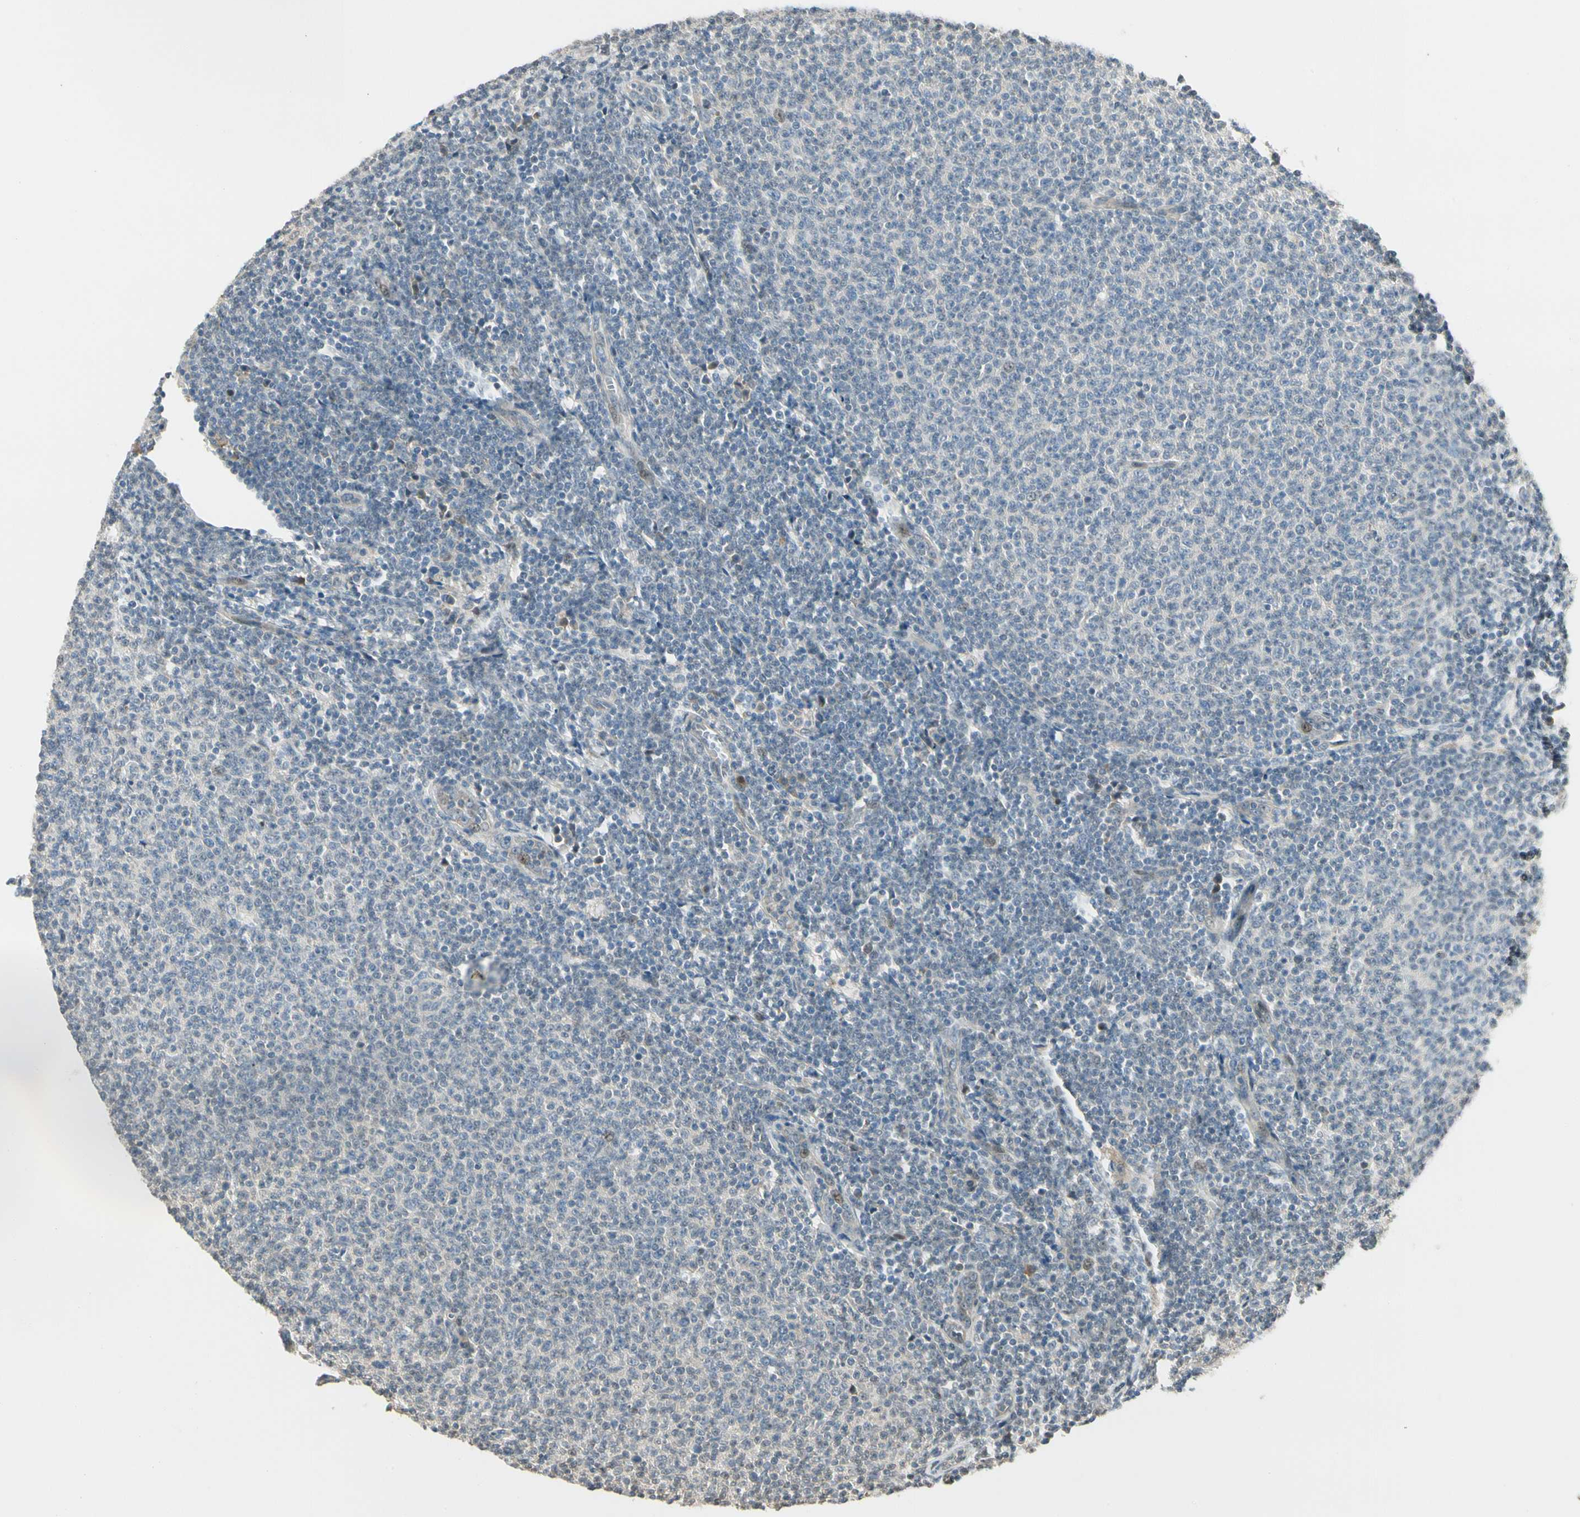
{"staining": {"intensity": "negative", "quantity": "none", "location": "none"}, "tissue": "lymphoma", "cell_type": "Tumor cells", "image_type": "cancer", "snomed": [{"axis": "morphology", "description": "Malignant lymphoma, non-Hodgkin's type, Low grade"}, {"axis": "topography", "description": "Lymph node"}], "caption": "This is an immunohistochemistry photomicrograph of human lymphoma. There is no staining in tumor cells.", "gene": "P3H2", "patient": {"sex": "male", "age": 66}}